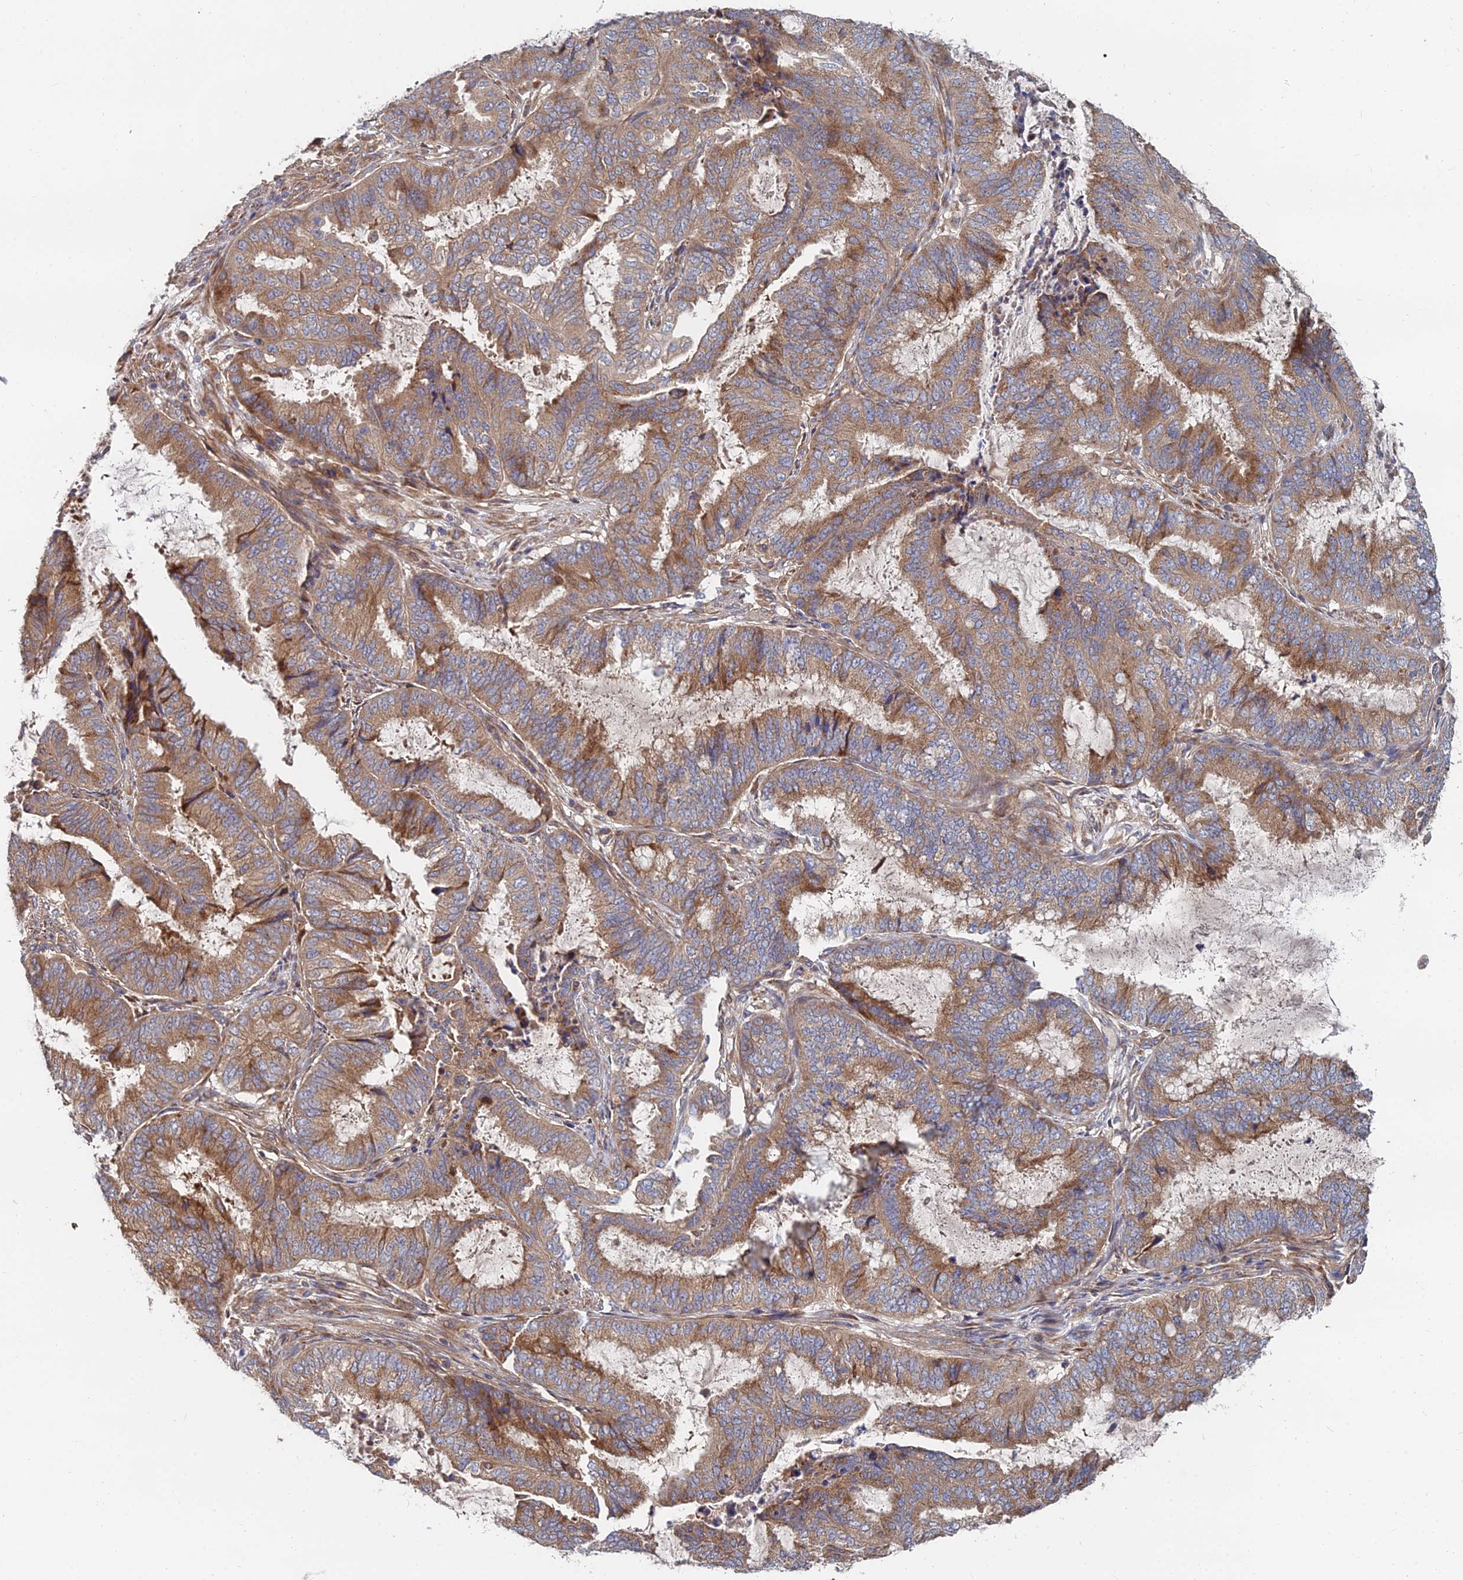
{"staining": {"intensity": "moderate", "quantity": ">75%", "location": "cytoplasmic/membranous"}, "tissue": "endometrial cancer", "cell_type": "Tumor cells", "image_type": "cancer", "snomed": [{"axis": "morphology", "description": "Adenocarcinoma, NOS"}, {"axis": "topography", "description": "Endometrium"}], "caption": "Endometrial adenocarcinoma was stained to show a protein in brown. There is medium levels of moderate cytoplasmic/membranous positivity in about >75% of tumor cells.", "gene": "CCZ1", "patient": {"sex": "female", "age": 51}}